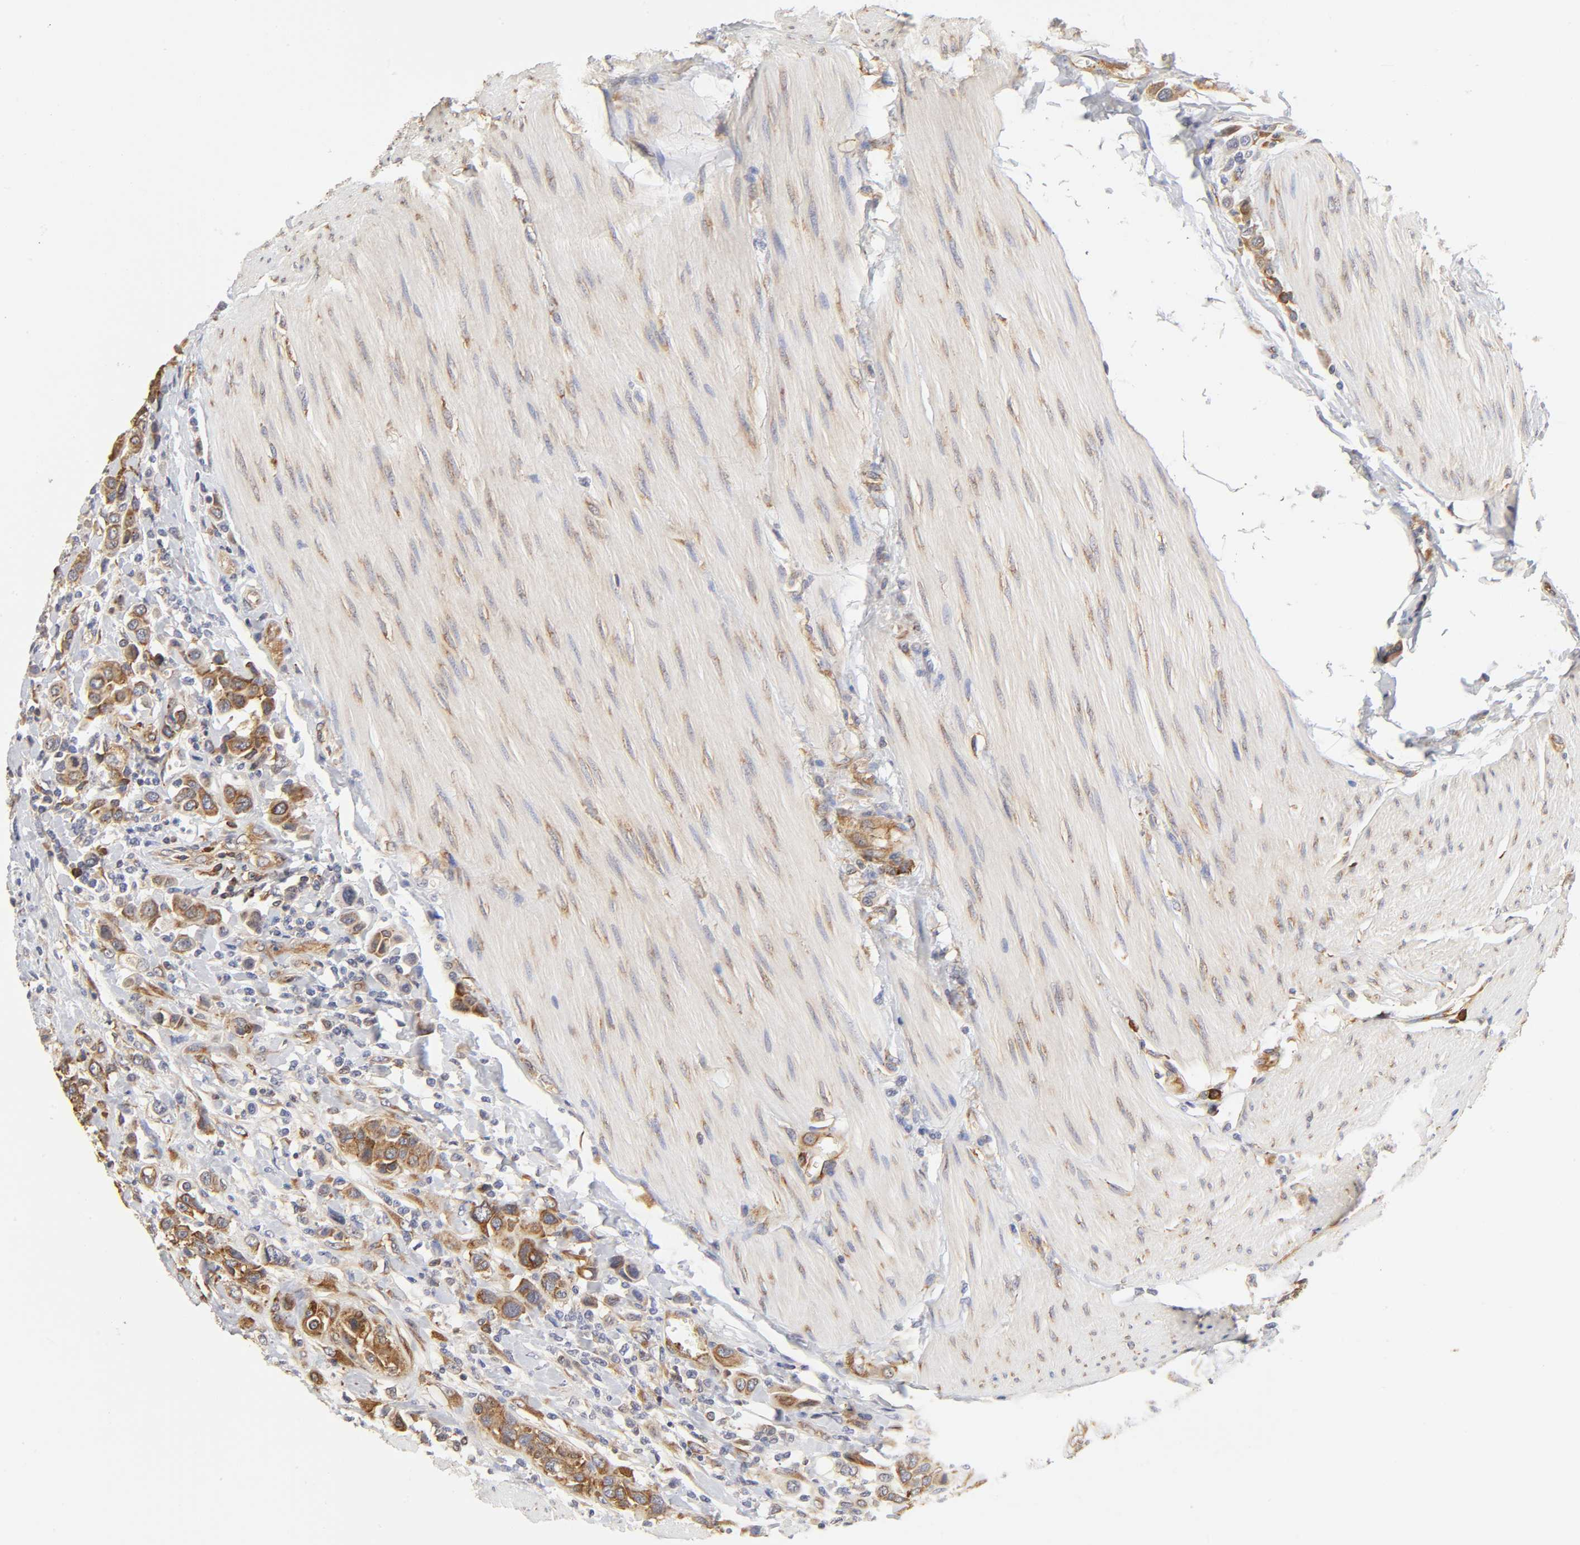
{"staining": {"intensity": "strong", "quantity": ">75%", "location": "cytoplasmic/membranous"}, "tissue": "urothelial cancer", "cell_type": "Tumor cells", "image_type": "cancer", "snomed": [{"axis": "morphology", "description": "Urothelial carcinoma, High grade"}, {"axis": "topography", "description": "Urinary bladder"}], "caption": "Strong cytoplasmic/membranous protein positivity is appreciated in about >75% of tumor cells in urothelial cancer.", "gene": "RPL14", "patient": {"sex": "male", "age": 50}}